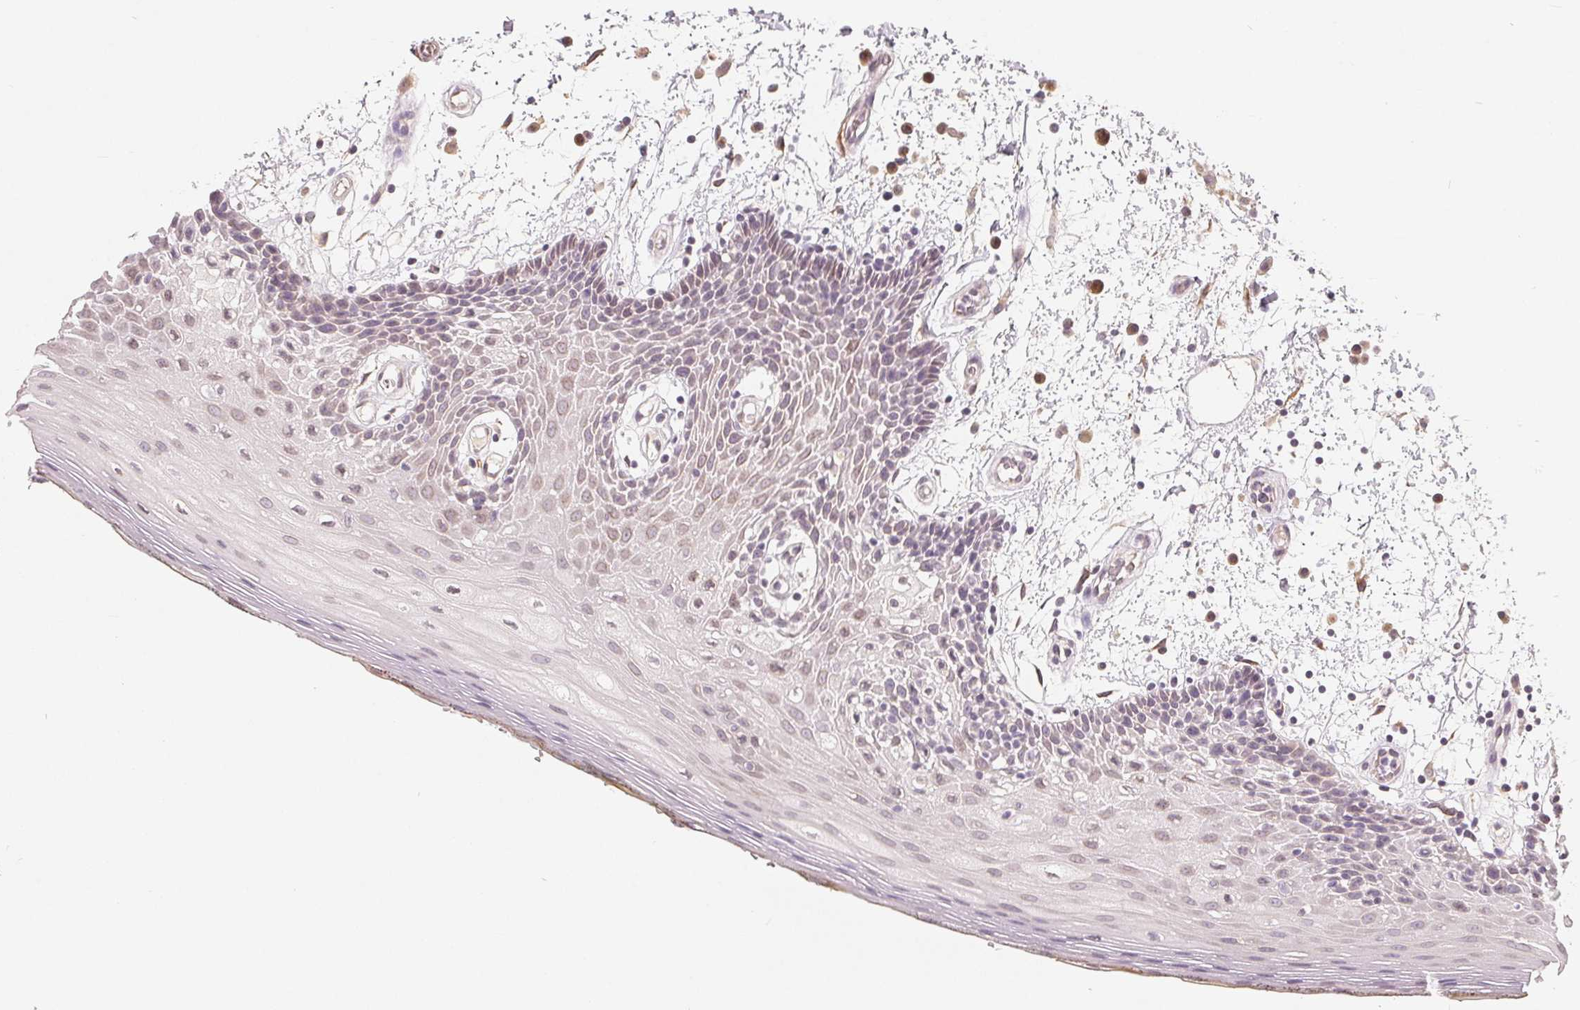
{"staining": {"intensity": "weak", "quantity": "<25%", "location": "cytoplasmic/membranous"}, "tissue": "oral mucosa", "cell_type": "Squamous epithelial cells", "image_type": "normal", "snomed": [{"axis": "morphology", "description": "Normal tissue, NOS"}, {"axis": "morphology", "description": "Squamous cell carcinoma, NOS"}, {"axis": "topography", "description": "Oral tissue"}, {"axis": "topography", "description": "Head-Neck"}], "caption": "DAB (3,3'-diaminobenzidine) immunohistochemical staining of normal human oral mucosa exhibits no significant positivity in squamous epithelial cells. (DAB (3,3'-diaminobenzidine) immunohistochemistry with hematoxylin counter stain).", "gene": "TMSB15B", "patient": {"sex": "male", "age": 52}}